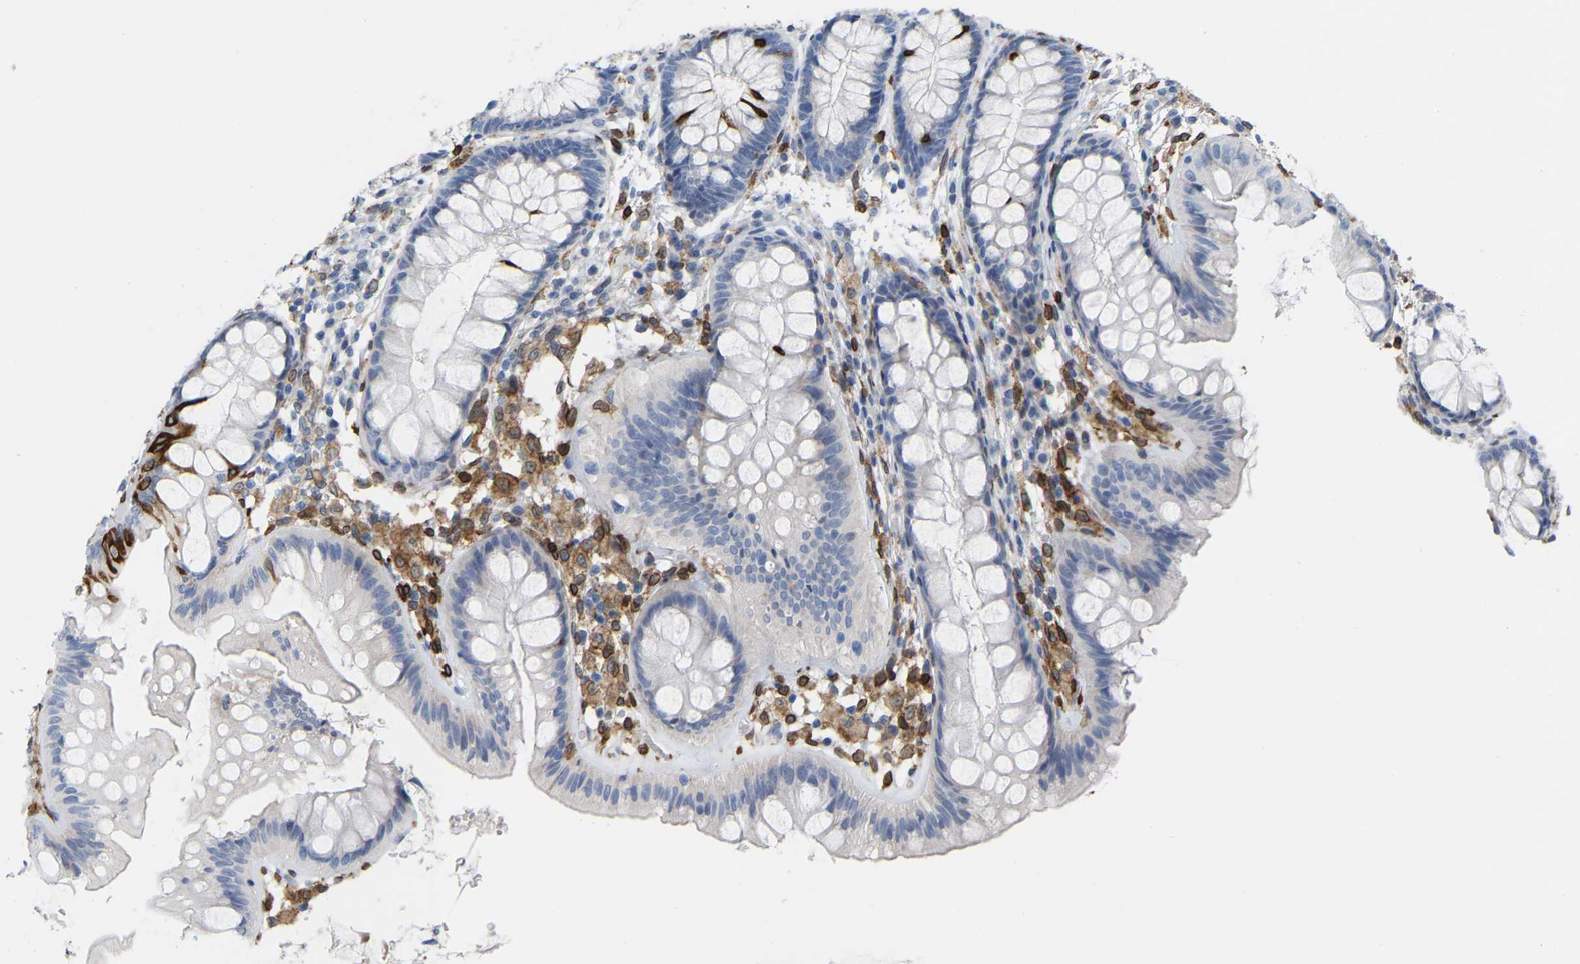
{"staining": {"intensity": "negative", "quantity": "none", "location": "none"}, "tissue": "colon", "cell_type": "Endothelial cells", "image_type": "normal", "snomed": [{"axis": "morphology", "description": "Normal tissue, NOS"}, {"axis": "topography", "description": "Colon"}], "caption": "DAB (3,3'-diaminobenzidine) immunohistochemical staining of unremarkable human colon reveals no significant positivity in endothelial cells. (Stains: DAB IHC with hematoxylin counter stain, Microscopy: brightfield microscopy at high magnification).", "gene": "PTGS1", "patient": {"sex": "female", "age": 56}}